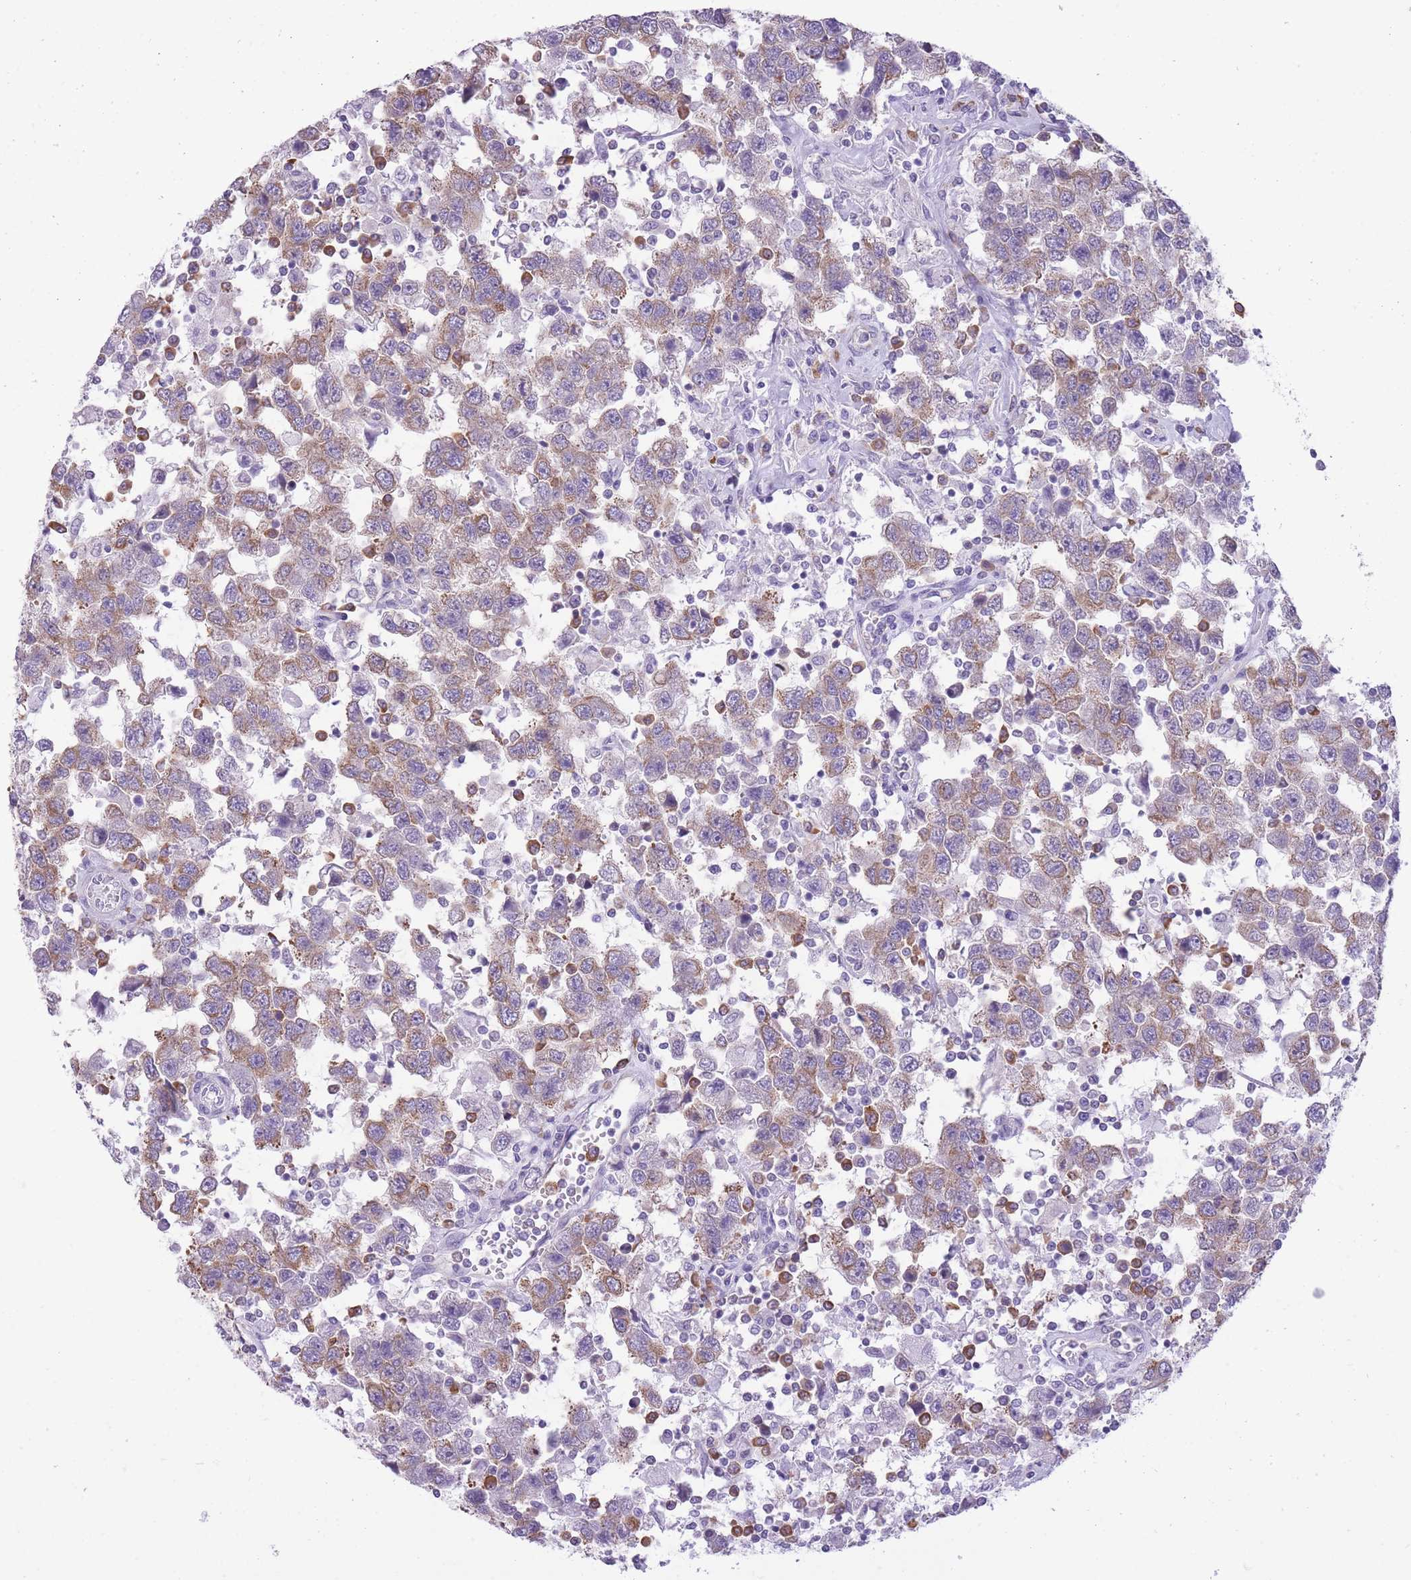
{"staining": {"intensity": "moderate", "quantity": ">75%", "location": "cytoplasmic/membranous"}, "tissue": "testis cancer", "cell_type": "Tumor cells", "image_type": "cancer", "snomed": [{"axis": "morphology", "description": "Seminoma, NOS"}, {"axis": "topography", "description": "Testis"}], "caption": "Immunohistochemistry (DAB (3,3'-diaminobenzidine)) staining of human testis seminoma shows moderate cytoplasmic/membranous protein staining in approximately >75% of tumor cells.", "gene": "ZNF501", "patient": {"sex": "male", "age": 41}}